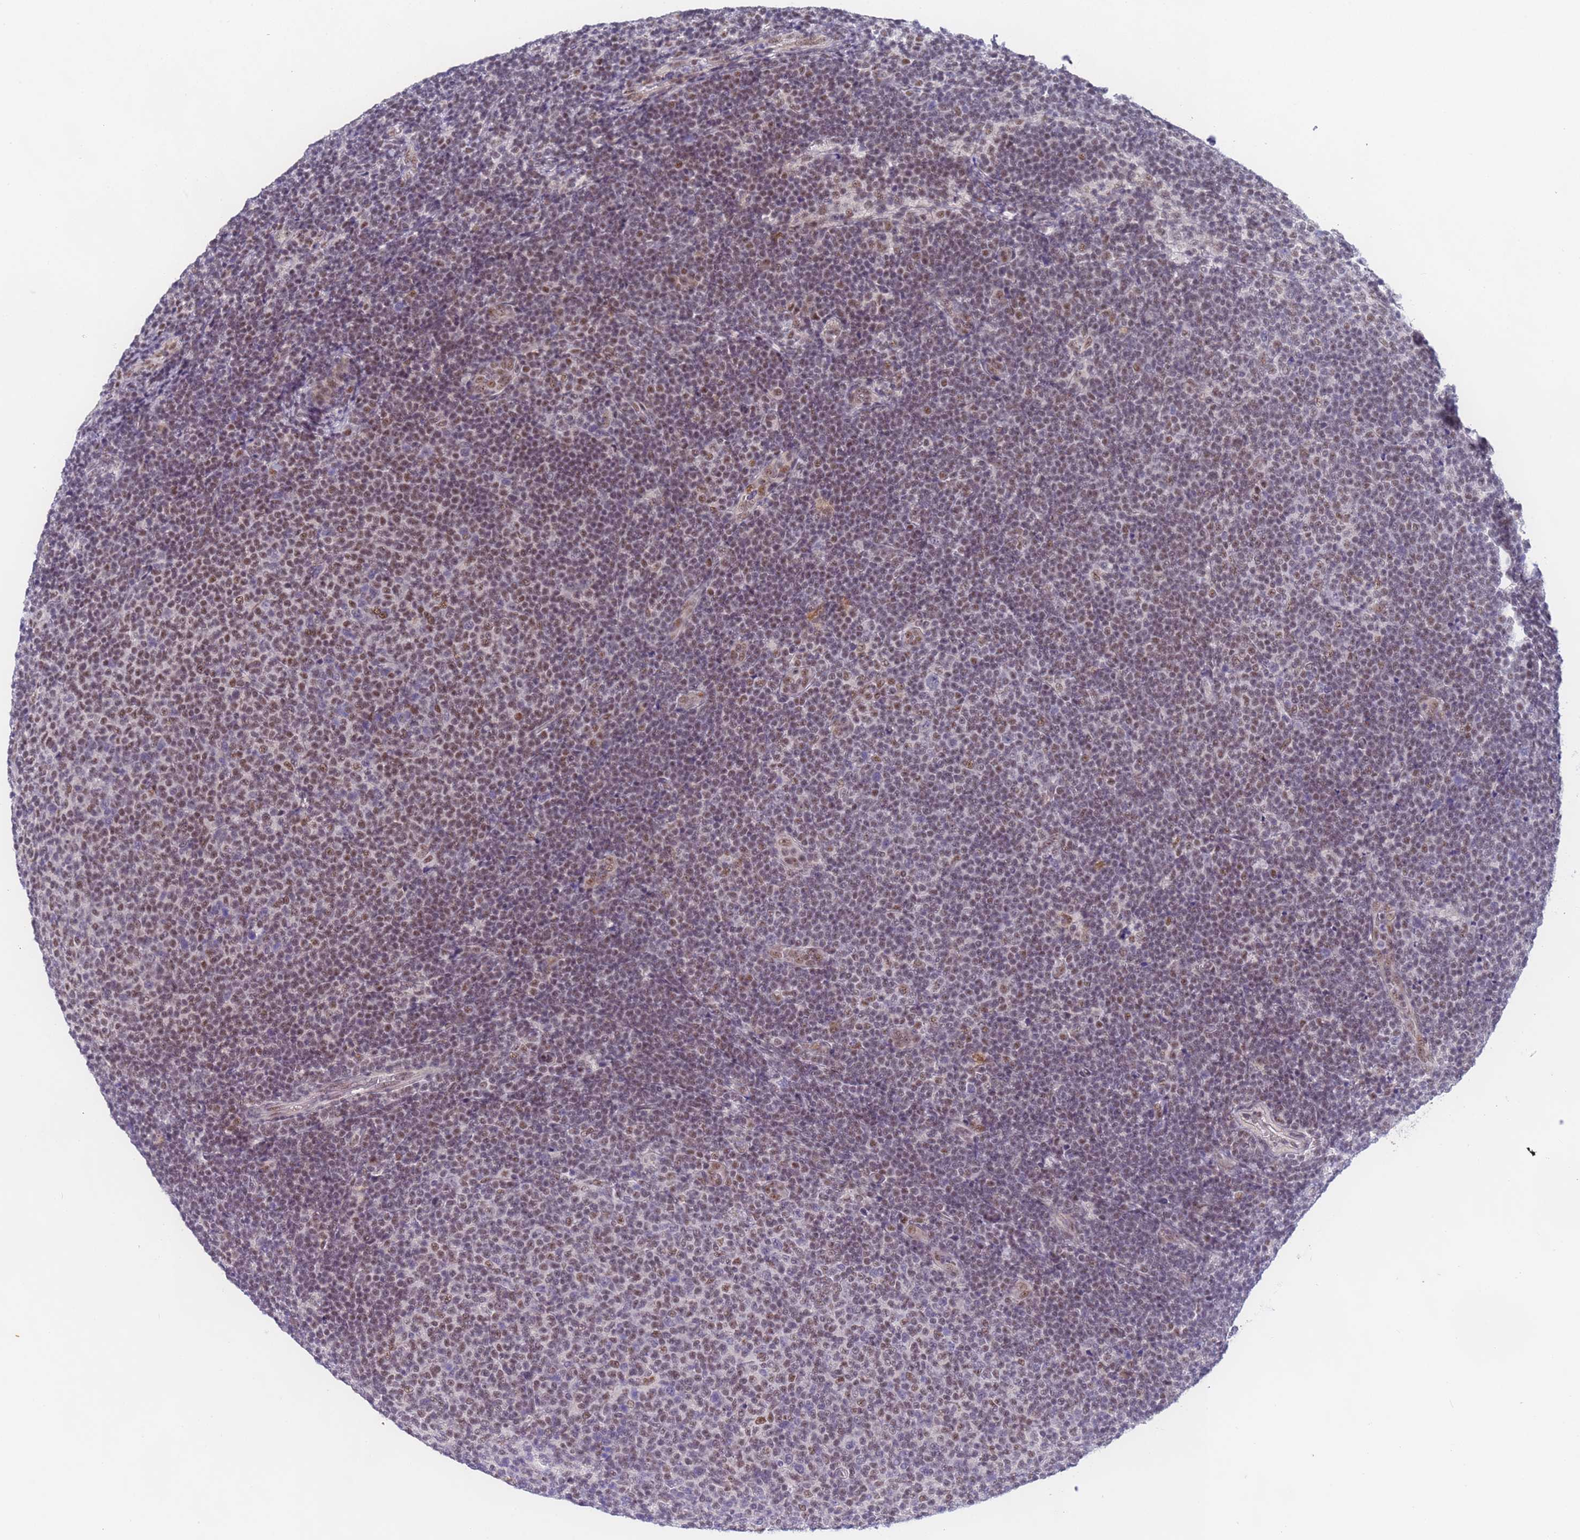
{"staining": {"intensity": "moderate", "quantity": "25%-75%", "location": "nuclear"}, "tissue": "lymphoma", "cell_type": "Tumor cells", "image_type": "cancer", "snomed": [{"axis": "morphology", "description": "Malignant lymphoma, non-Hodgkin's type, Low grade"}, {"axis": "topography", "description": "Lymph node"}], "caption": "Malignant lymphoma, non-Hodgkin's type (low-grade) tissue reveals moderate nuclear staining in about 25%-75% of tumor cells Using DAB (3,3'-diaminobenzidine) (brown) and hematoxylin (blue) stains, captured at high magnification using brightfield microscopy.", "gene": "FNBP4", "patient": {"sex": "male", "age": 66}}